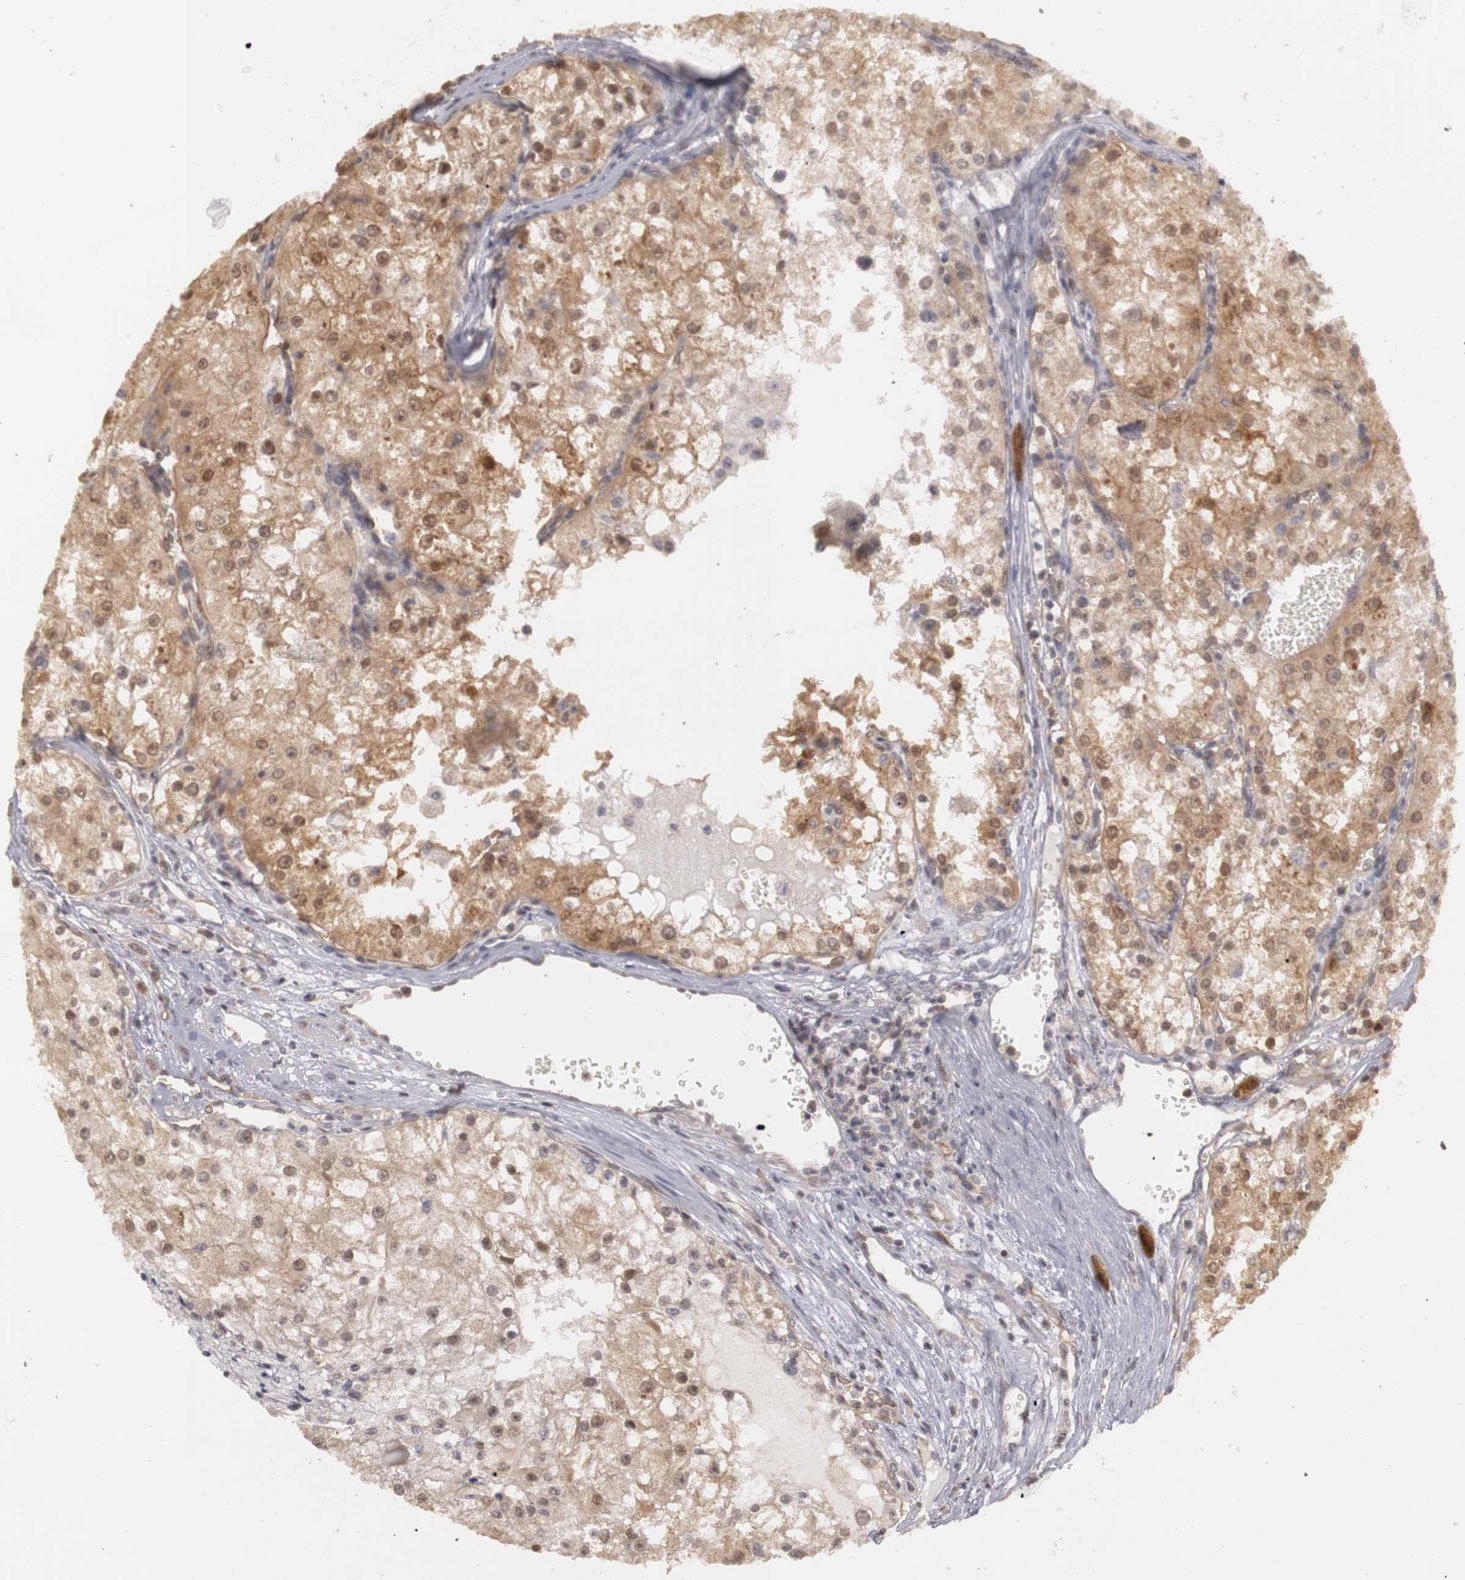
{"staining": {"intensity": "moderate", "quantity": ">75%", "location": "cytoplasmic/membranous,nuclear"}, "tissue": "renal cancer", "cell_type": "Tumor cells", "image_type": "cancer", "snomed": [{"axis": "morphology", "description": "Adenocarcinoma, NOS"}, {"axis": "topography", "description": "Kidney"}], "caption": "About >75% of tumor cells in human renal adenocarcinoma display moderate cytoplasmic/membranous and nuclear protein expression as visualized by brown immunohistochemical staining.", "gene": "PLEKHA1", "patient": {"sex": "female", "age": 74}}